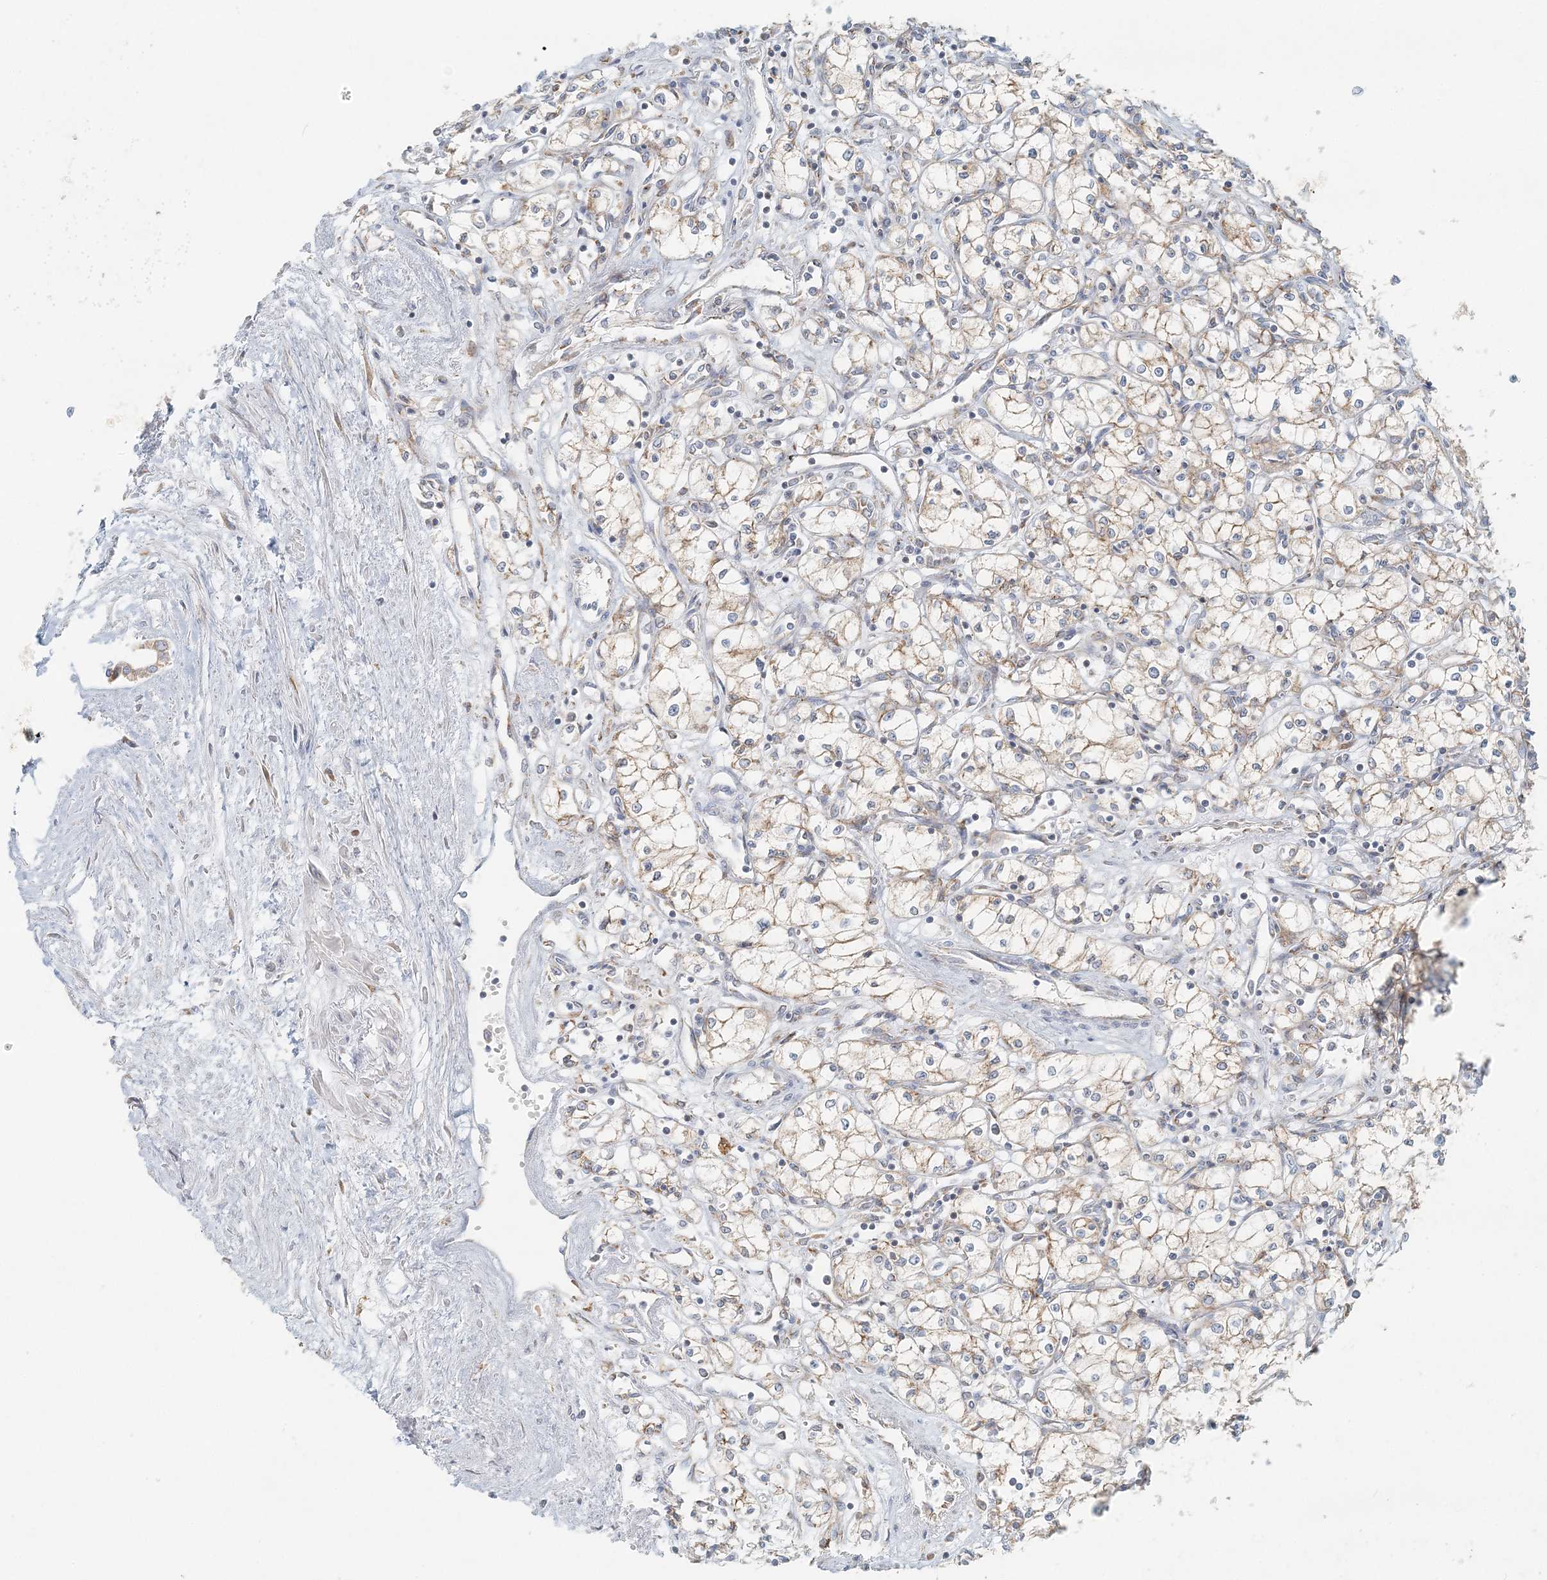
{"staining": {"intensity": "moderate", "quantity": "25%-75%", "location": "cytoplasmic/membranous"}, "tissue": "renal cancer", "cell_type": "Tumor cells", "image_type": "cancer", "snomed": [{"axis": "morphology", "description": "Adenocarcinoma, NOS"}, {"axis": "topography", "description": "Kidney"}], "caption": "Immunohistochemistry (IHC) staining of renal adenocarcinoma, which displays medium levels of moderate cytoplasmic/membranous expression in approximately 25%-75% of tumor cells indicating moderate cytoplasmic/membranous protein expression. The staining was performed using DAB (3,3'-diaminobenzidine) (brown) for protein detection and nuclei were counterstained in hematoxylin (blue).", "gene": "STK11IP", "patient": {"sex": "male", "age": 59}}